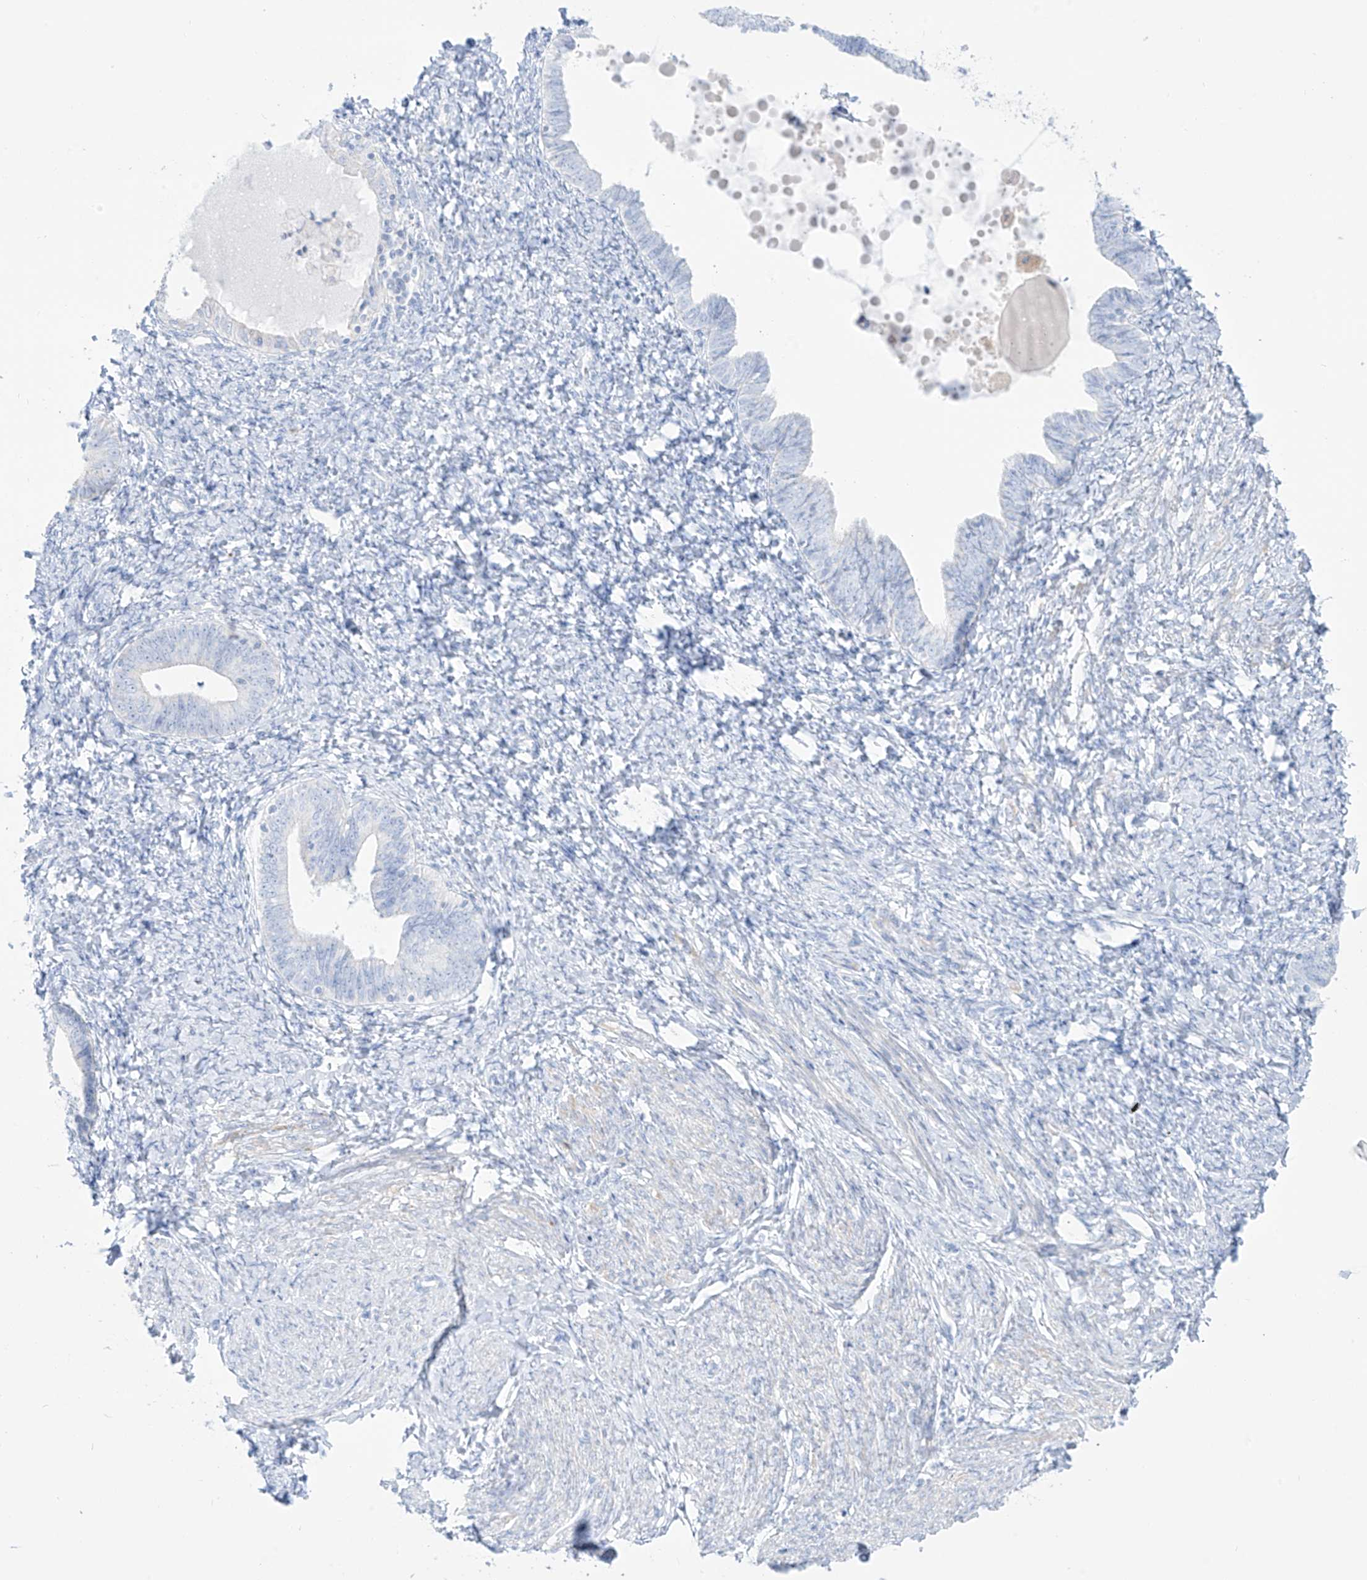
{"staining": {"intensity": "negative", "quantity": "none", "location": "none"}, "tissue": "endometrium", "cell_type": "Cells in endometrial stroma", "image_type": "normal", "snomed": [{"axis": "morphology", "description": "Normal tissue, NOS"}, {"axis": "topography", "description": "Endometrium"}], "caption": "IHC histopathology image of benign endometrium: human endometrium stained with DAB displays no significant protein staining in cells in endometrial stroma.", "gene": "SLC26A3", "patient": {"sex": "female", "age": 72}}